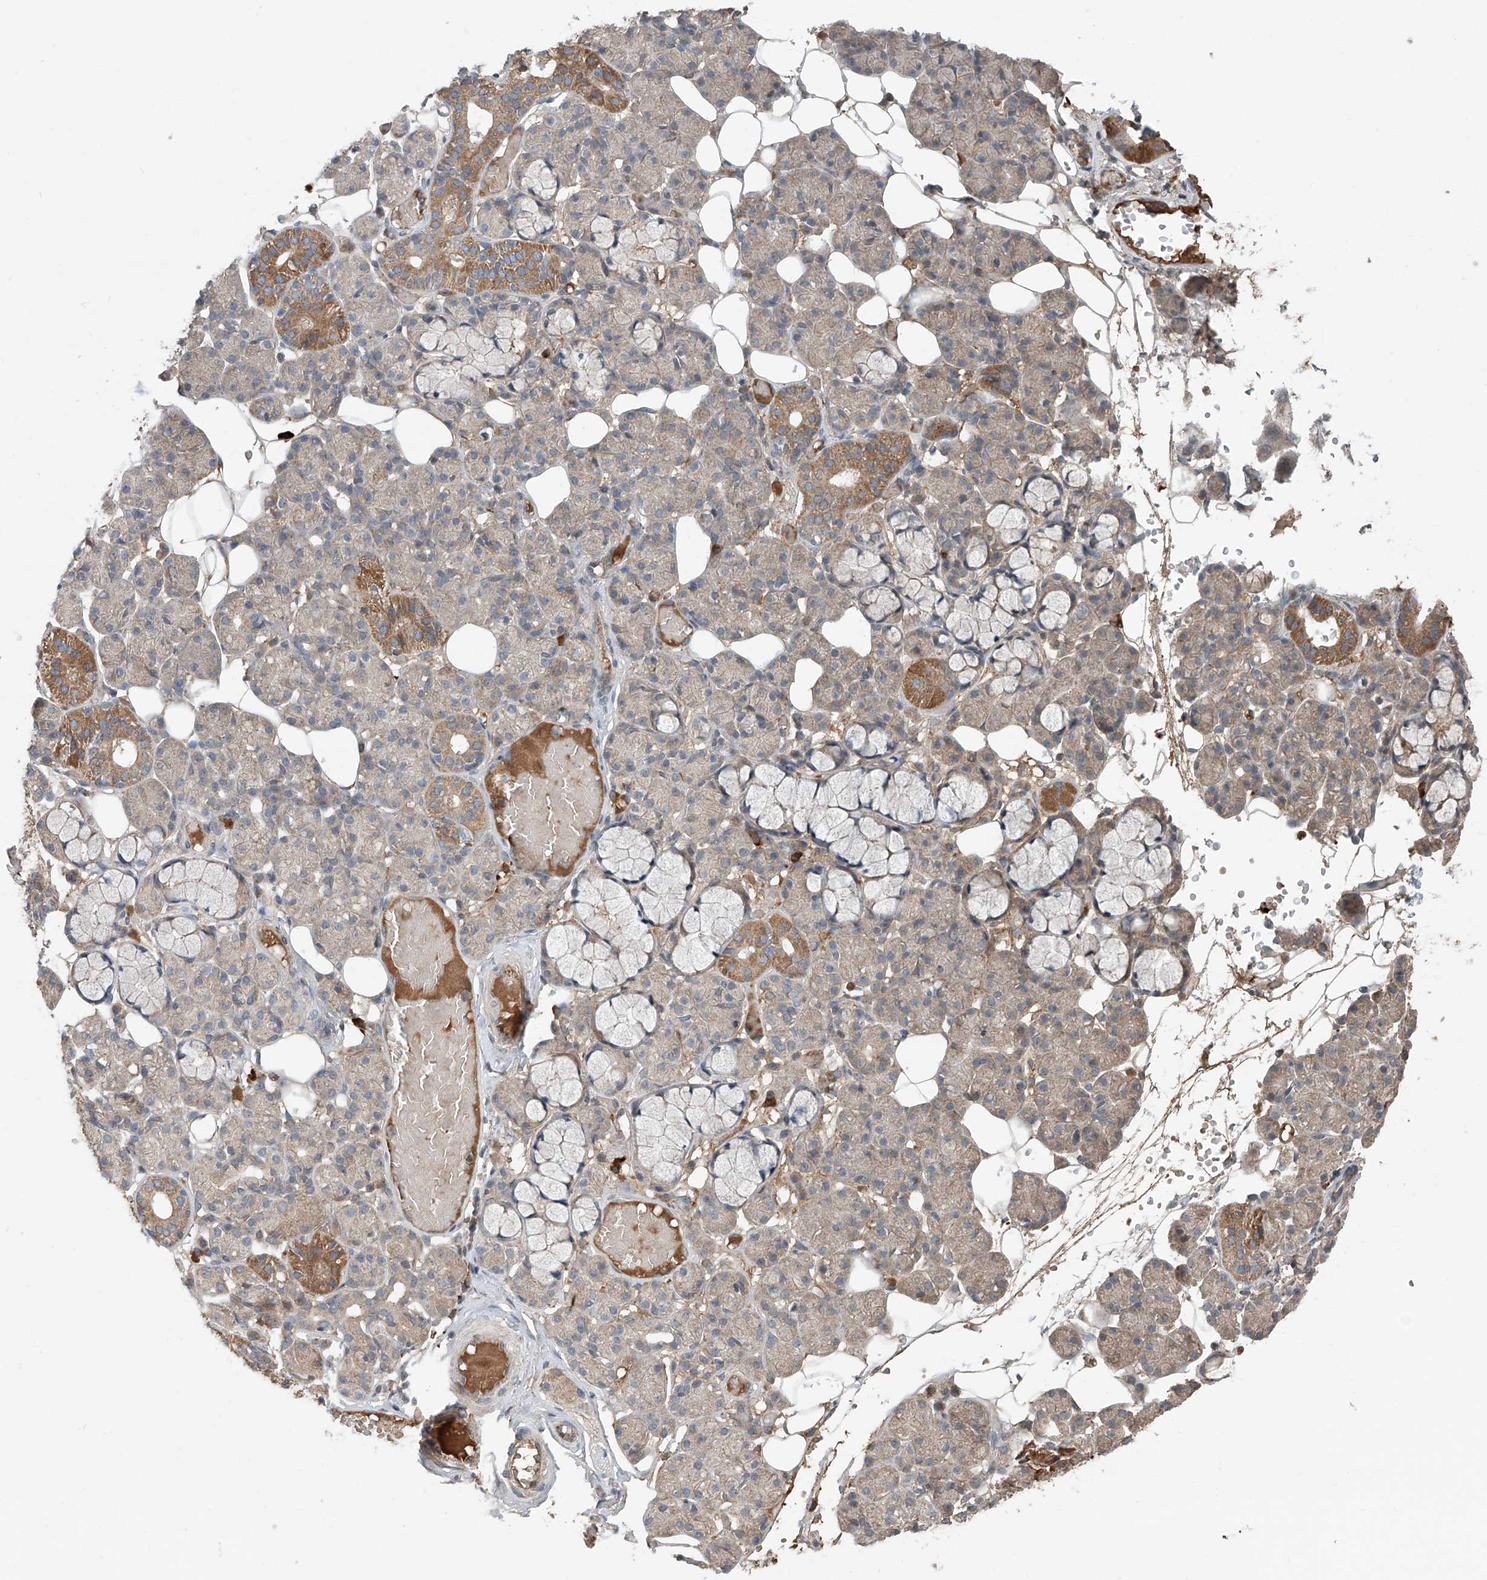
{"staining": {"intensity": "moderate", "quantity": "<25%", "location": "cytoplasmic/membranous"}, "tissue": "salivary gland", "cell_type": "Glandular cells", "image_type": "normal", "snomed": [{"axis": "morphology", "description": "Normal tissue, NOS"}, {"axis": "topography", "description": "Salivary gland"}], "caption": "This micrograph displays immunohistochemistry staining of benign salivary gland, with low moderate cytoplasmic/membranous staining in approximately <25% of glandular cells.", "gene": "ADAM23", "patient": {"sex": "male", "age": 63}}